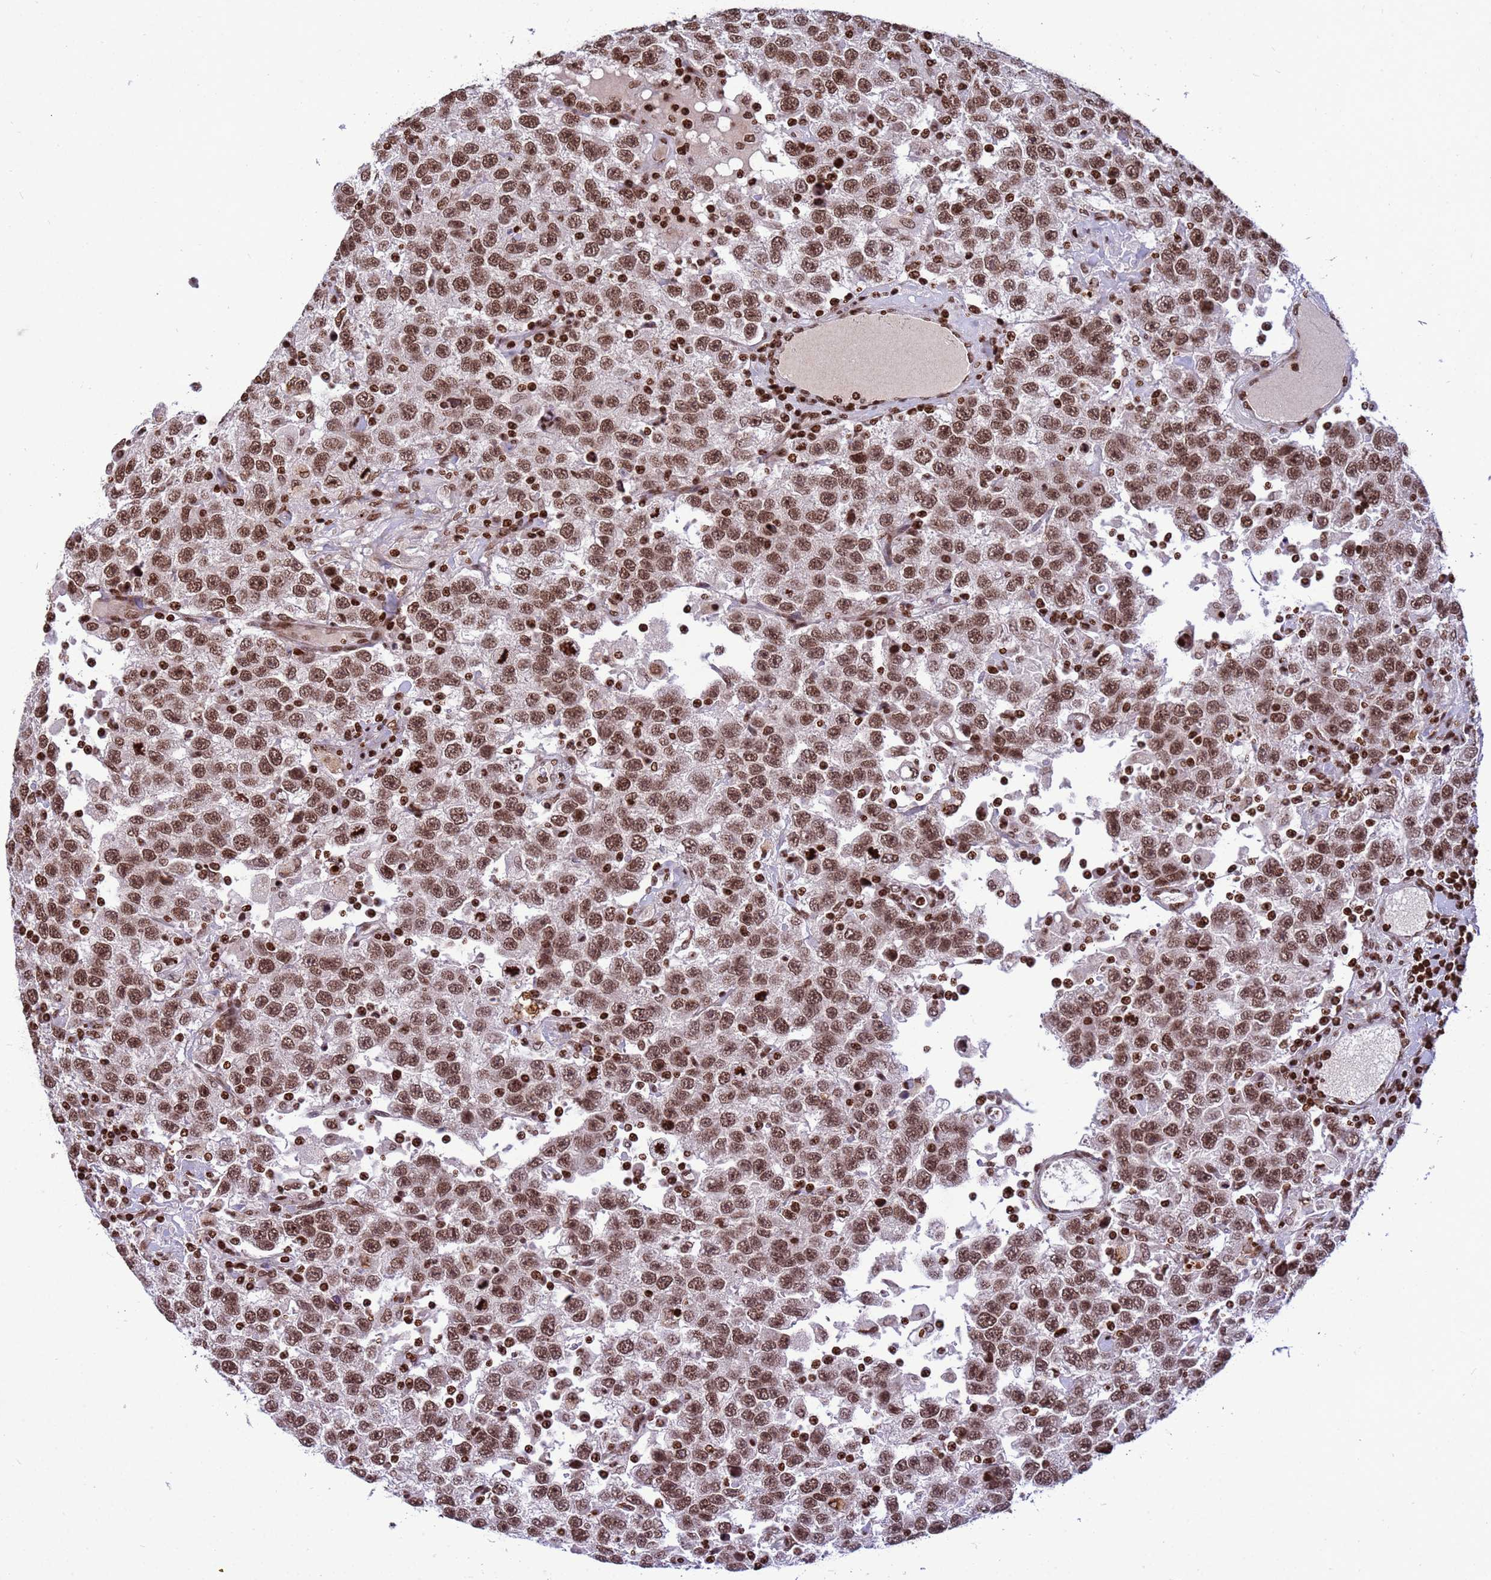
{"staining": {"intensity": "strong", "quantity": ">75%", "location": "nuclear"}, "tissue": "testis cancer", "cell_type": "Tumor cells", "image_type": "cancer", "snomed": [{"axis": "morphology", "description": "Seminoma, NOS"}, {"axis": "topography", "description": "Testis"}], "caption": "Strong nuclear expression for a protein is appreciated in approximately >75% of tumor cells of testis cancer using immunohistochemistry.", "gene": "H3-3B", "patient": {"sex": "male", "age": 41}}